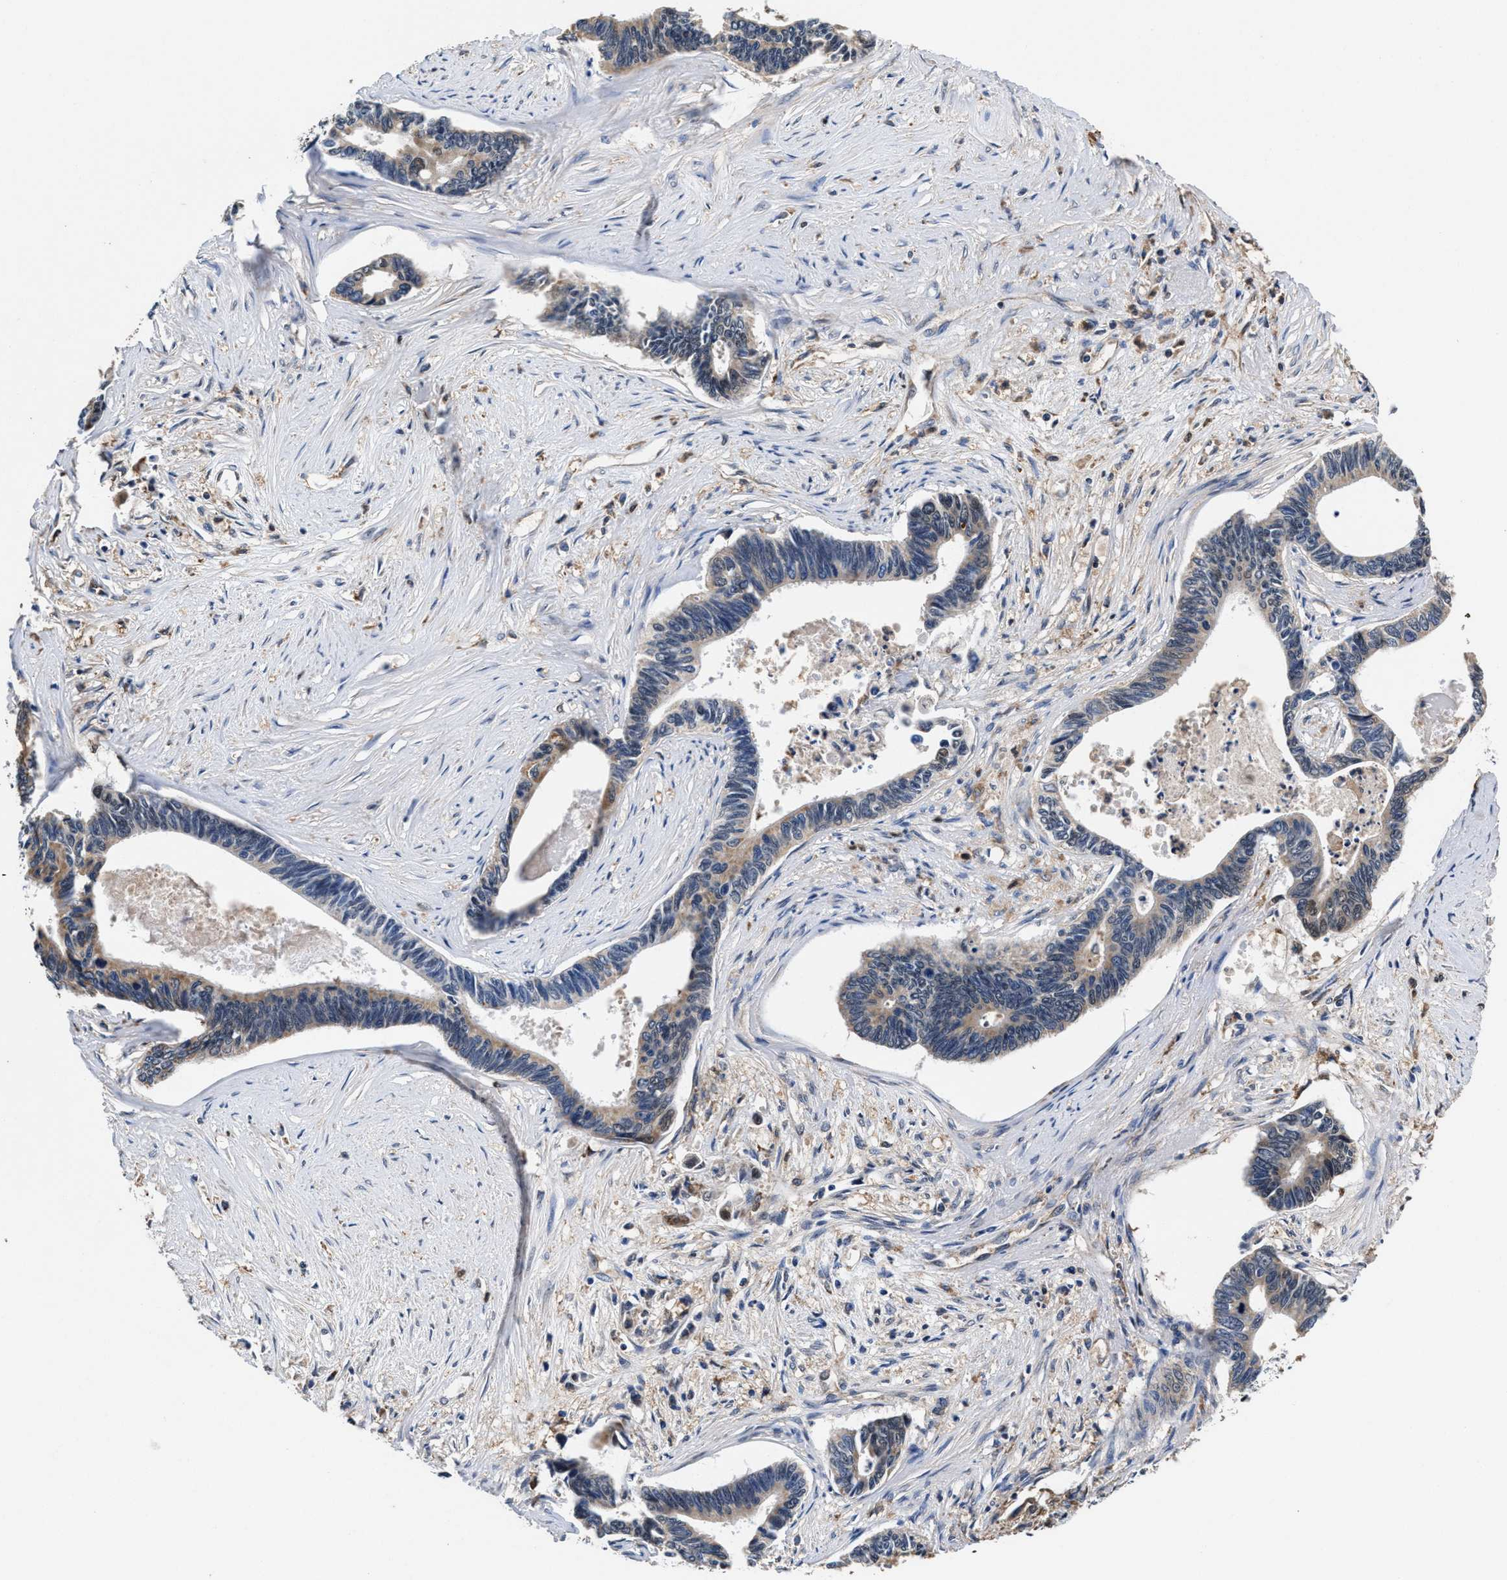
{"staining": {"intensity": "moderate", "quantity": "25%-75%", "location": "cytoplasmic/membranous"}, "tissue": "pancreatic cancer", "cell_type": "Tumor cells", "image_type": "cancer", "snomed": [{"axis": "morphology", "description": "Adenocarcinoma, NOS"}, {"axis": "topography", "description": "Pancreas"}], "caption": "DAB (3,3'-diaminobenzidine) immunohistochemical staining of pancreatic cancer shows moderate cytoplasmic/membranous protein positivity in about 25%-75% of tumor cells.", "gene": "ACLY", "patient": {"sex": "female", "age": 70}}